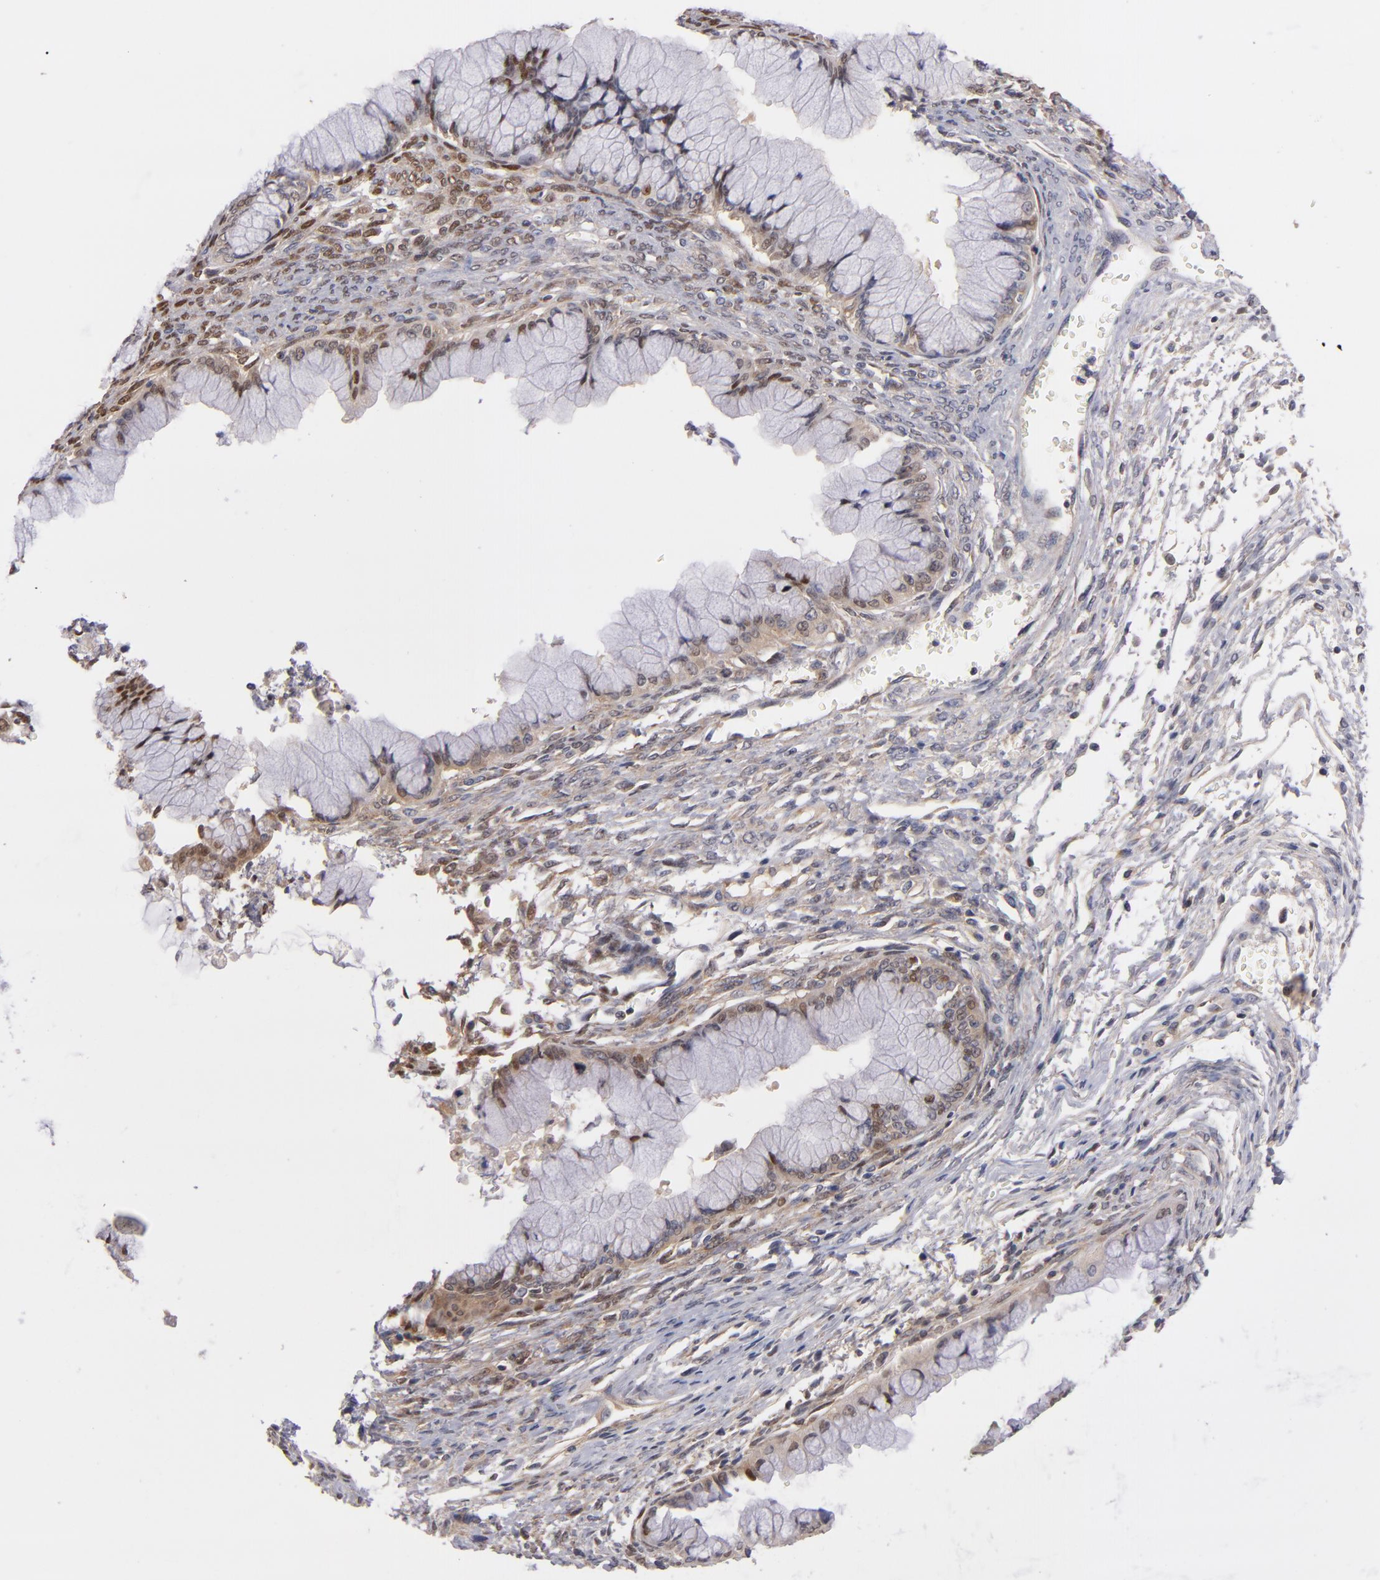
{"staining": {"intensity": "weak", "quantity": "<25%", "location": "cytoplasmic/membranous,nuclear"}, "tissue": "ovarian cancer", "cell_type": "Tumor cells", "image_type": "cancer", "snomed": [{"axis": "morphology", "description": "Cystadenocarcinoma, mucinous, NOS"}, {"axis": "topography", "description": "Ovary"}], "caption": "The IHC micrograph has no significant positivity in tumor cells of mucinous cystadenocarcinoma (ovarian) tissue. (IHC, brightfield microscopy, high magnification).", "gene": "UPF3B", "patient": {"sex": "female", "age": 63}}